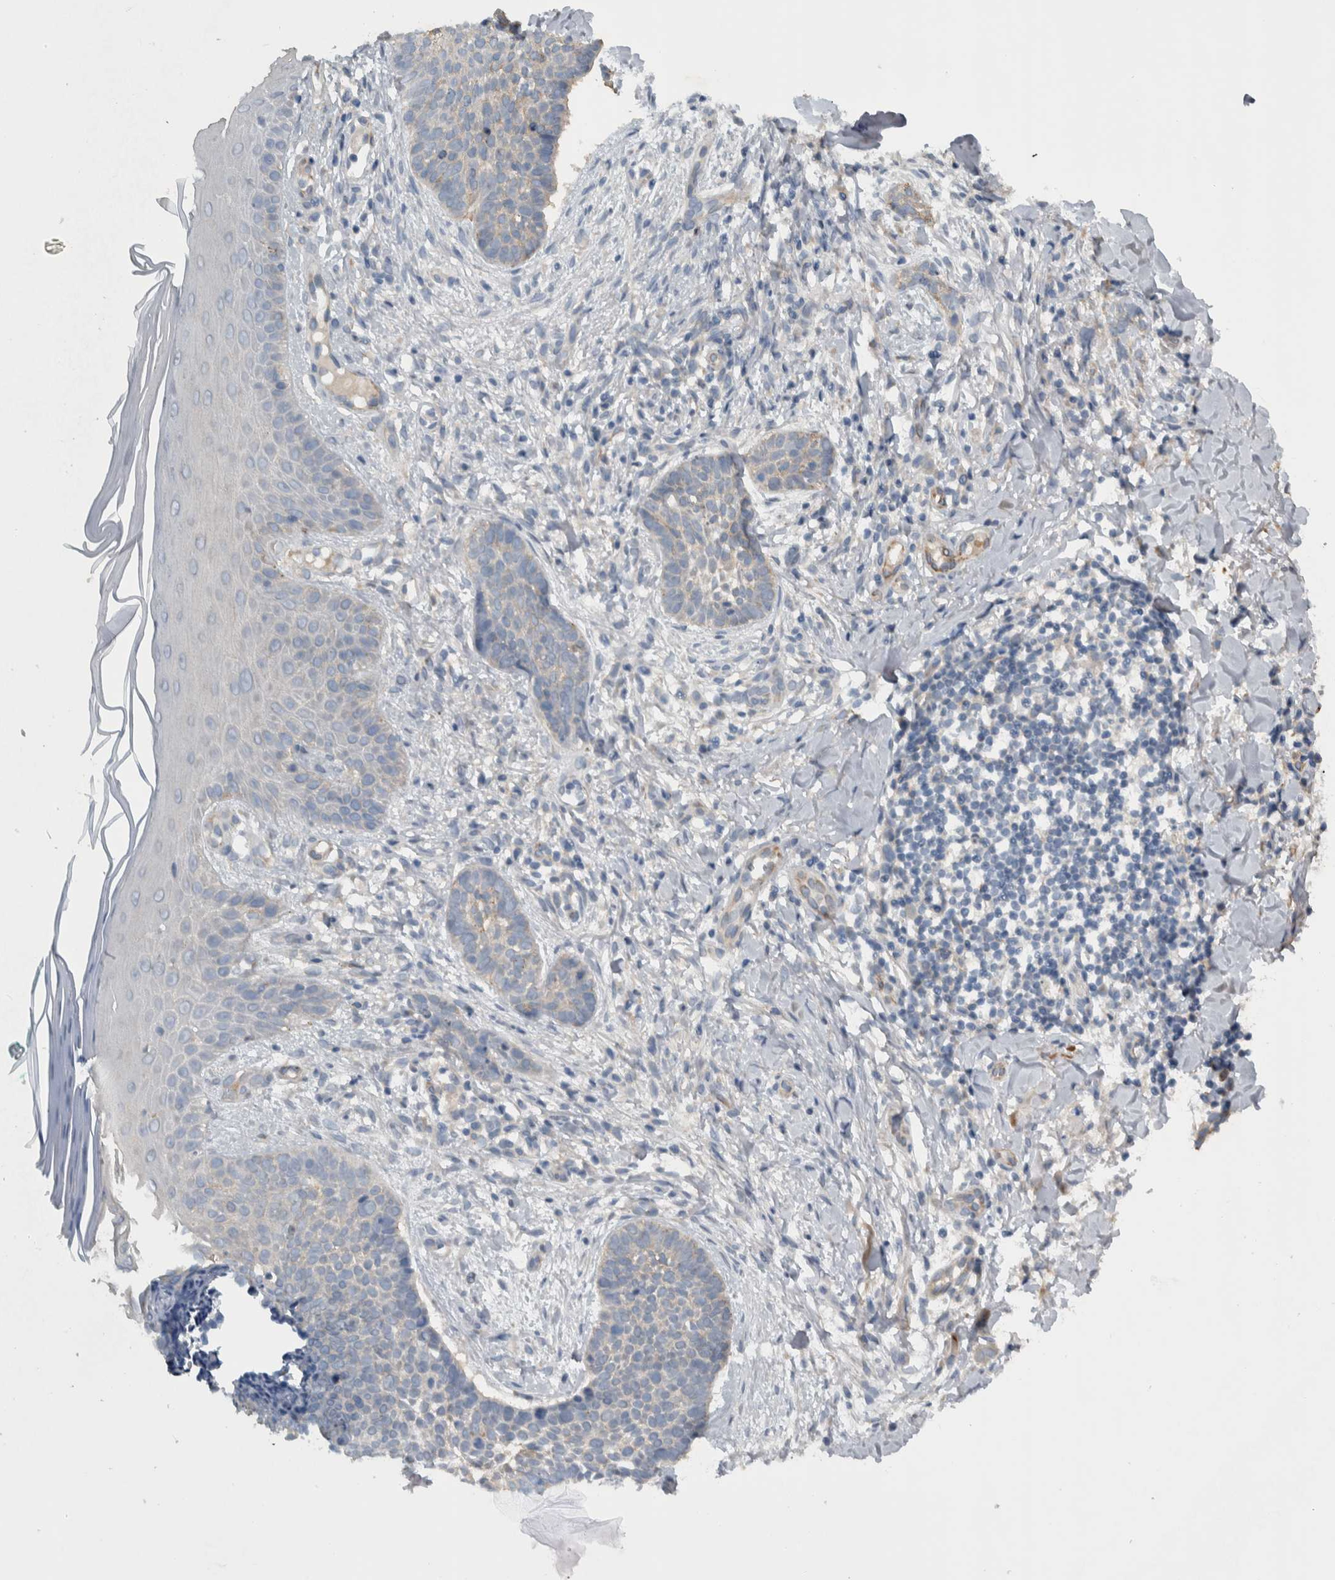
{"staining": {"intensity": "negative", "quantity": "none", "location": "none"}, "tissue": "skin cancer", "cell_type": "Tumor cells", "image_type": "cancer", "snomed": [{"axis": "morphology", "description": "Normal tissue, NOS"}, {"axis": "morphology", "description": "Basal cell carcinoma"}, {"axis": "topography", "description": "Skin"}], "caption": "Human skin cancer (basal cell carcinoma) stained for a protein using immunohistochemistry shows no expression in tumor cells.", "gene": "NT5C2", "patient": {"sex": "male", "age": 67}}